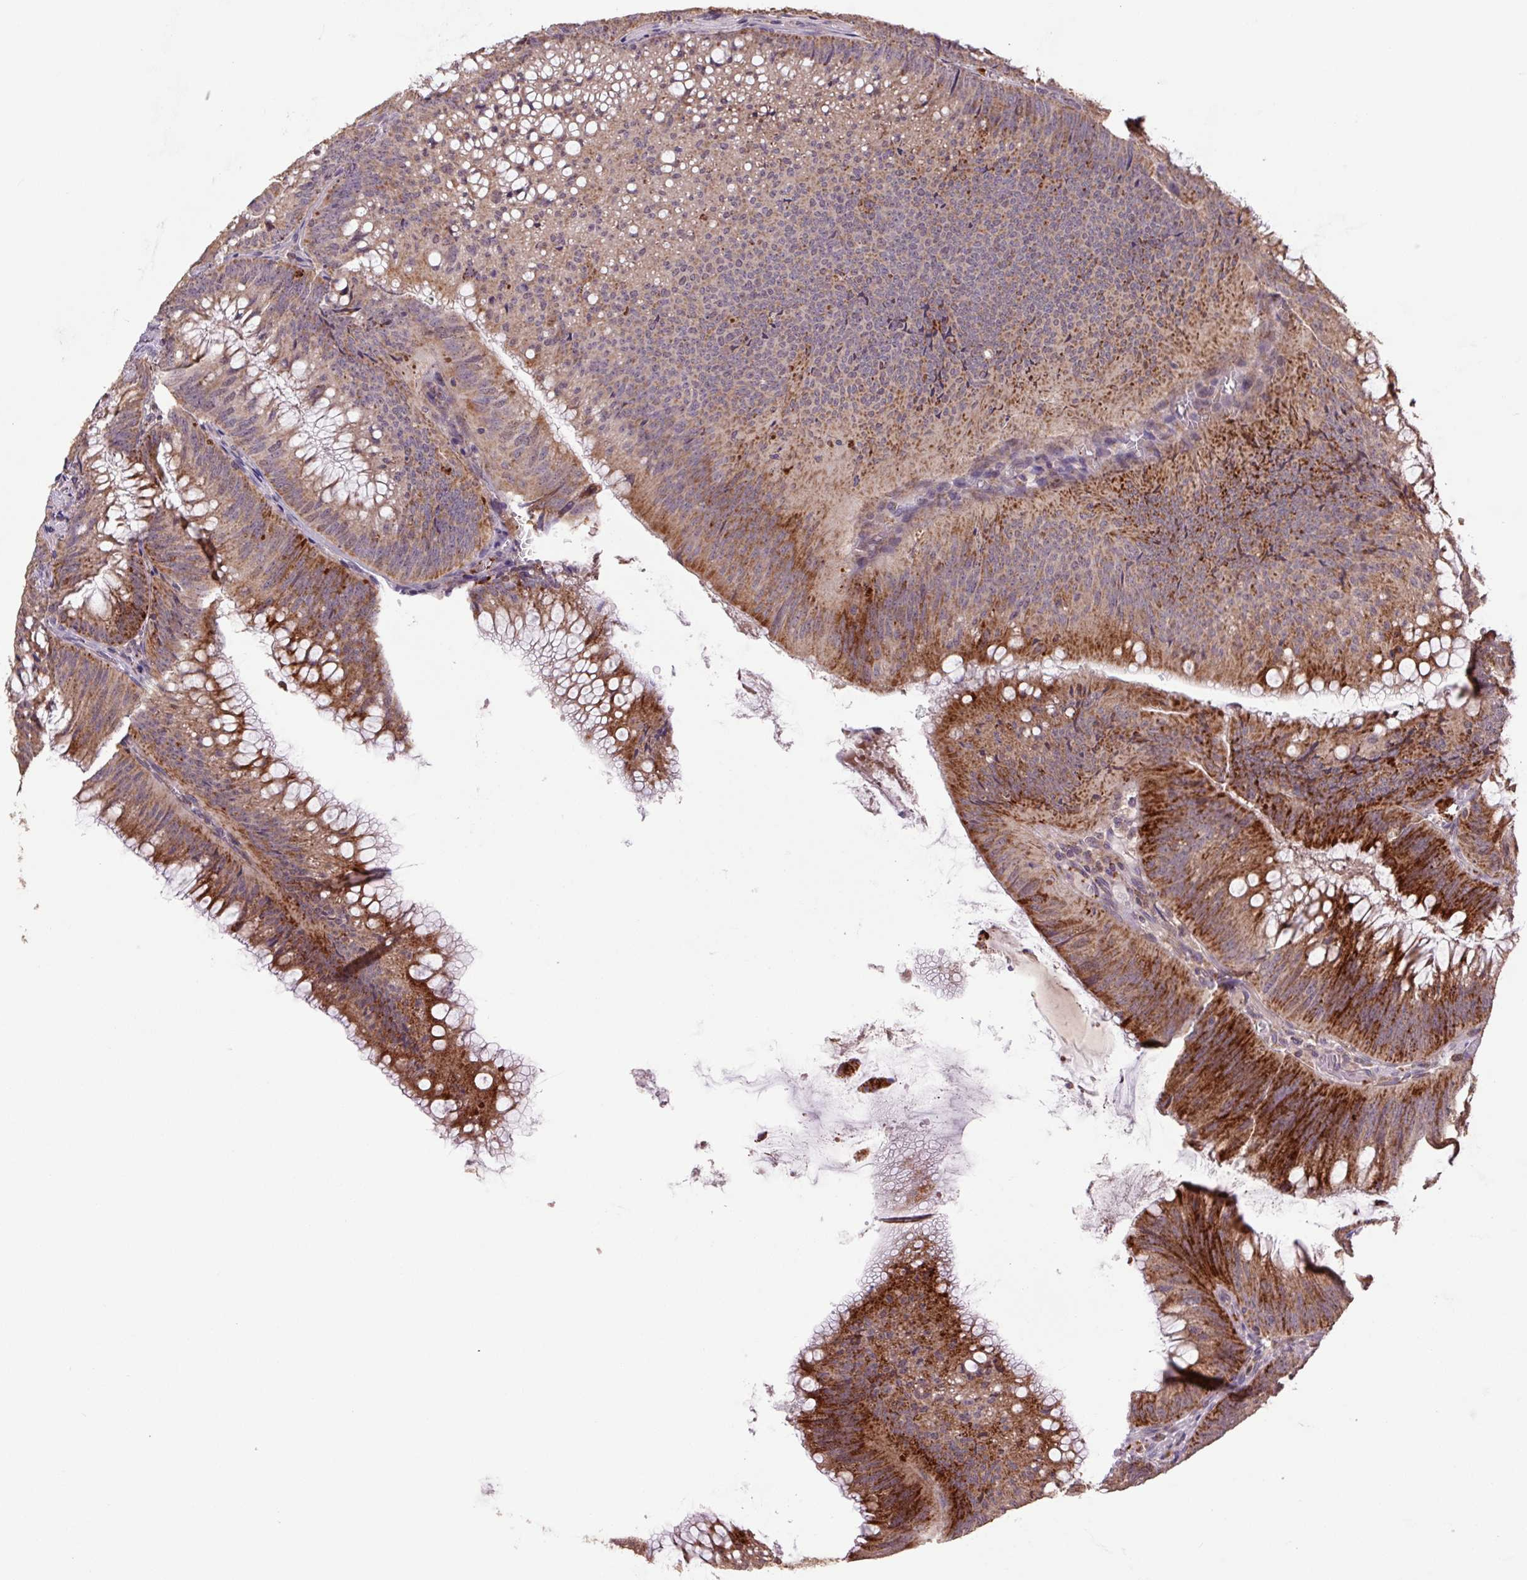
{"staining": {"intensity": "moderate", "quantity": ">75%", "location": "cytoplasmic/membranous"}, "tissue": "colorectal cancer", "cell_type": "Tumor cells", "image_type": "cancer", "snomed": [{"axis": "morphology", "description": "Adenocarcinoma, NOS"}, {"axis": "topography", "description": "Rectum"}], "caption": "Protein analysis of colorectal cancer (adenocarcinoma) tissue demonstrates moderate cytoplasmic/membranous staining in about >75% of tumor cells. Nuclei are stained in blue.", "gene": "TMEM160", "patient": {"sex": "female", "age": 72}}